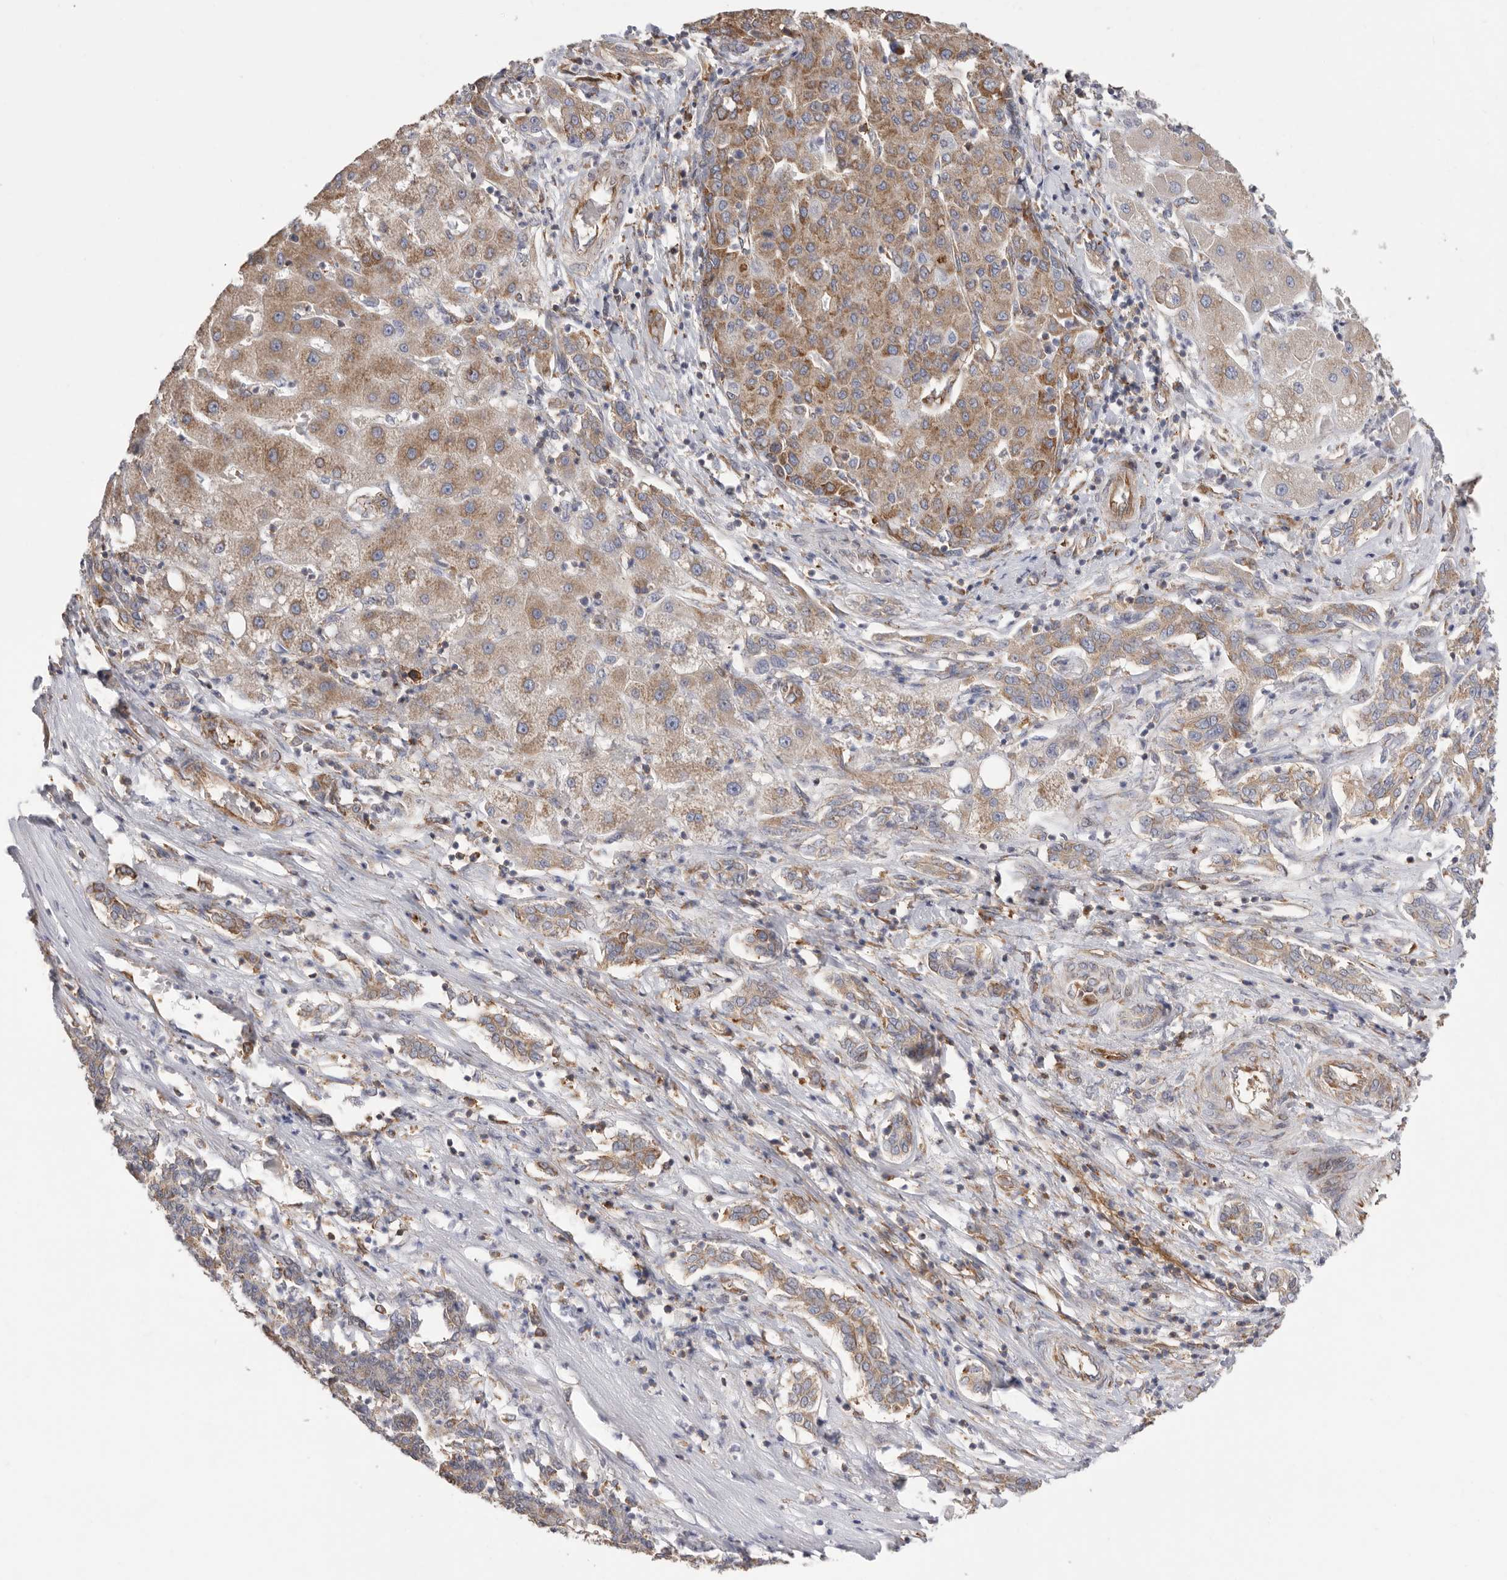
{"staining": {"intensity": "moderate", "quantity": ">75%", "location": "cytoplasmic/membranous"}, "tissue": "liver cancer", "cell_type": "Tumor cells", "image_type": "cancer", "snomed": [{"axis": "morphology", "description": "Carcinoma, Hepatocellular, NOS"}, {"axis": "topography", "description": "Liver"}], "caption": "Immunohistochemical staining of human hepatocellular carcinoma (liver) reveals medium levels of moderate cytoplasmic/membranous protein positivity in approximately >75% of tumor cells.", "gene": "SERBP1", "patient": {"sex": "male", "age": 65}}